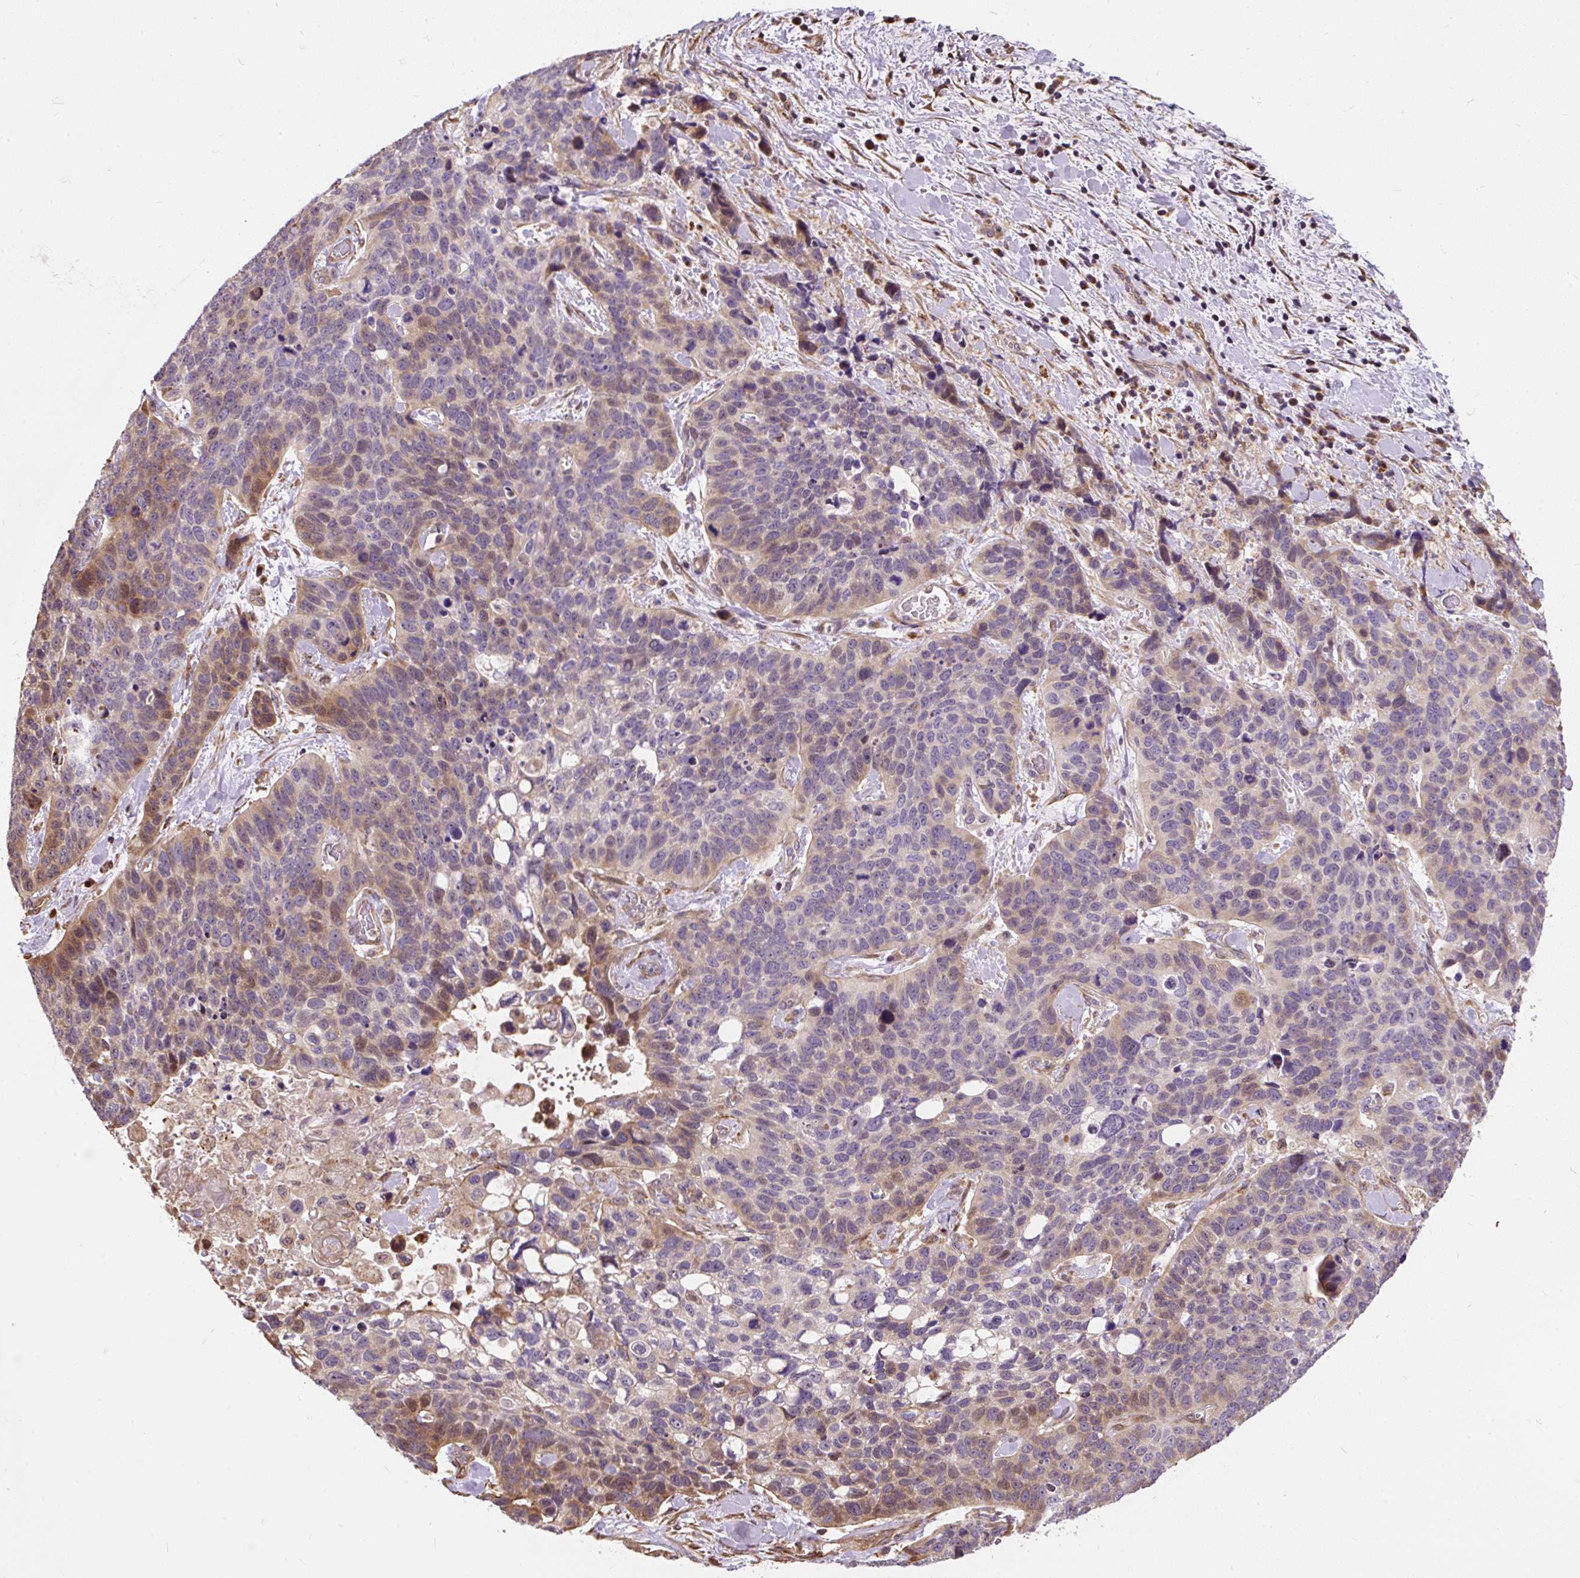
{"staining": {"intensity": "moderate", "quantity": "<25%", "location": "cytoplasmic/membranous"}, "tissue": "lung cancer", "cell_type": "Tumor cells", "image_type": "cancer", "snomed": [{"axis": "morphology", "description": "Squamous cell carcinoma, NOS"}, {"axis": "topography", "description": "Lung"}], "caption": "Squamous cell carcinoma (lung) tissue demonstrates moderate cytoplasmic/membranous expression in about <25% of tumor cells The staining was performed using DAB (3,3'-diaminobenzidine), with brown indicating positive protein expression. Nuclei are stained blue with hematoxylin.", "gene": "PUS7L", "patient": {"sex": "male", "age": 62}}